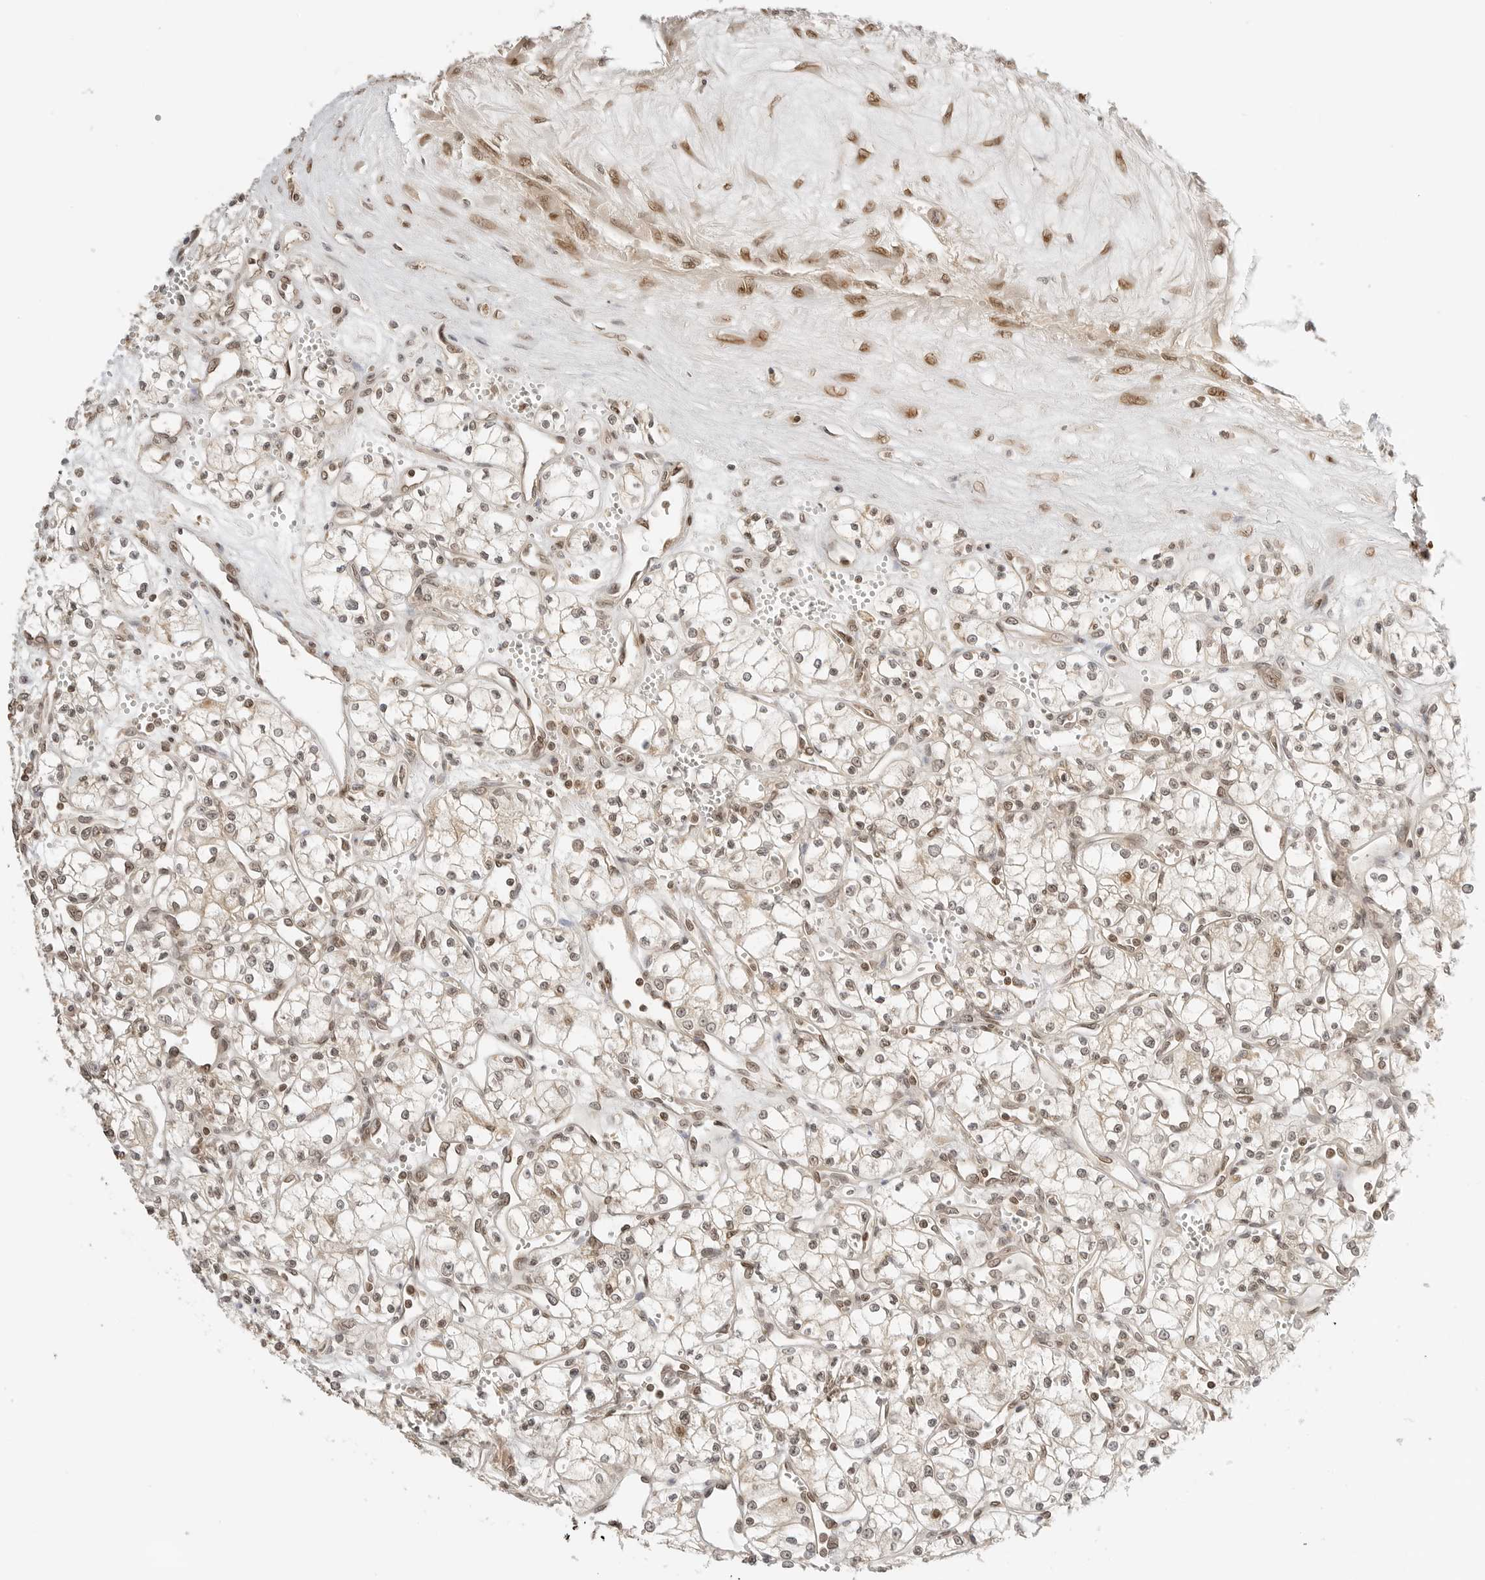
{"staining": {"intensity": "weak", "quantity": "25%-75%", "location": "nuclear"}, "tissue": "renal cancer", "cell_type": "Tumor cells", "image_type": "cancer", "snomed": [{"axis": "morphology", "description": "Adenocarcinoma, NOS"}, {"axis": "topography", "description": "Kidney"}], "caption": "Immunohistochemistry (IHC) (DAB) staining of human adenocarcinoma (renal) reveals weak nuclear protein positivity in about 25%-75% of tumor cells.", "gene": "POLH", "patient": {"sex": "male", "age": 59}}